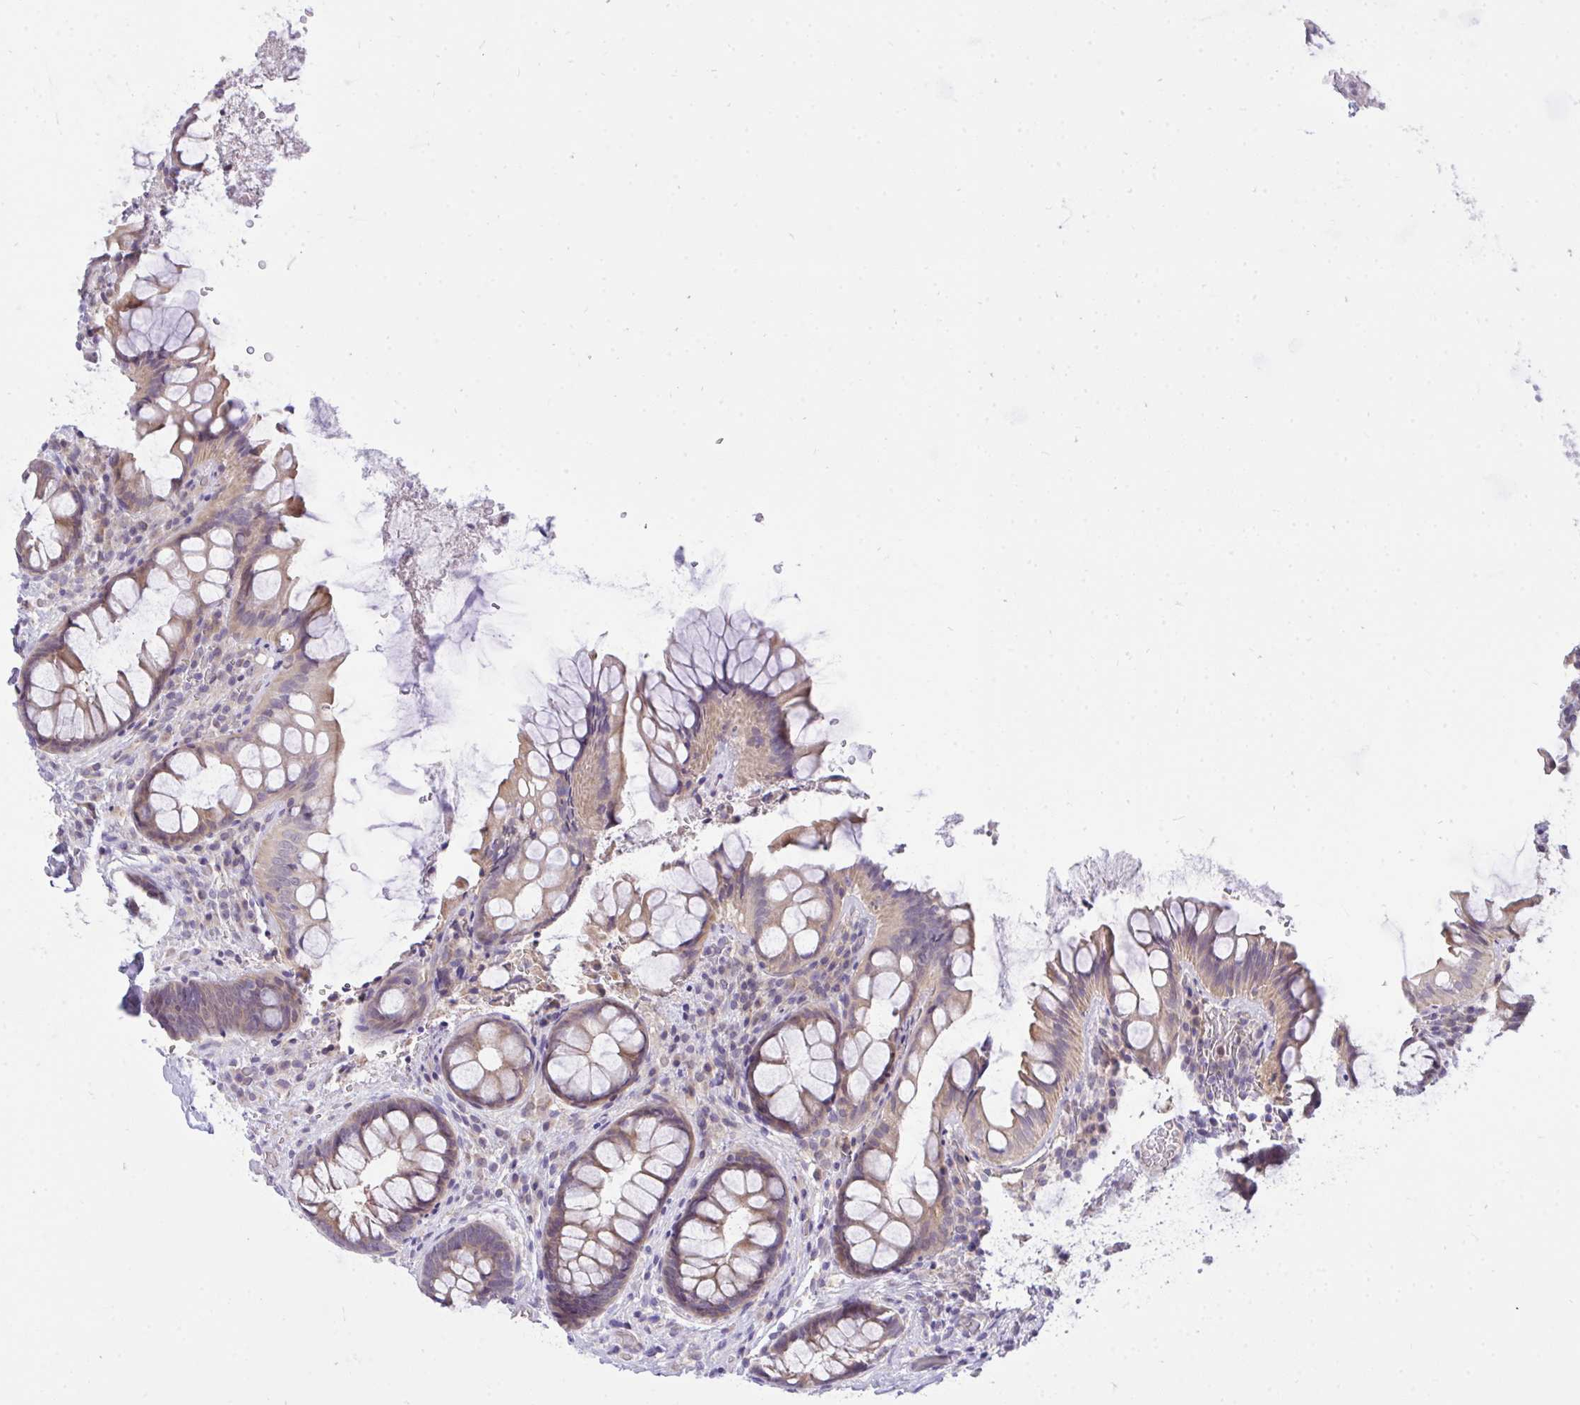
{"staining": {"intensity": "moderate", "quantity": "25%-75%", "location": "cytoplasmic/membranous"}, "tissue": "rectum", "cell_type": "Glandular cells", "image_type": "normal", "snomed": [{"axis": "morphology", "description": "Normal tissue, NOS"}, {"axis": "topography", "description": "Rectum"}, {"axis": "topography", "description": "Peripheral nerve tissue"}], "caption": "Brown immunohistochemical staining in benign rectum demonstrates moderate cytoplasmic/membranous positivity in about 25%-75% of glandular cells.", "gene": "C19orf54", "patient": {"sex": "female", "age": 69}}